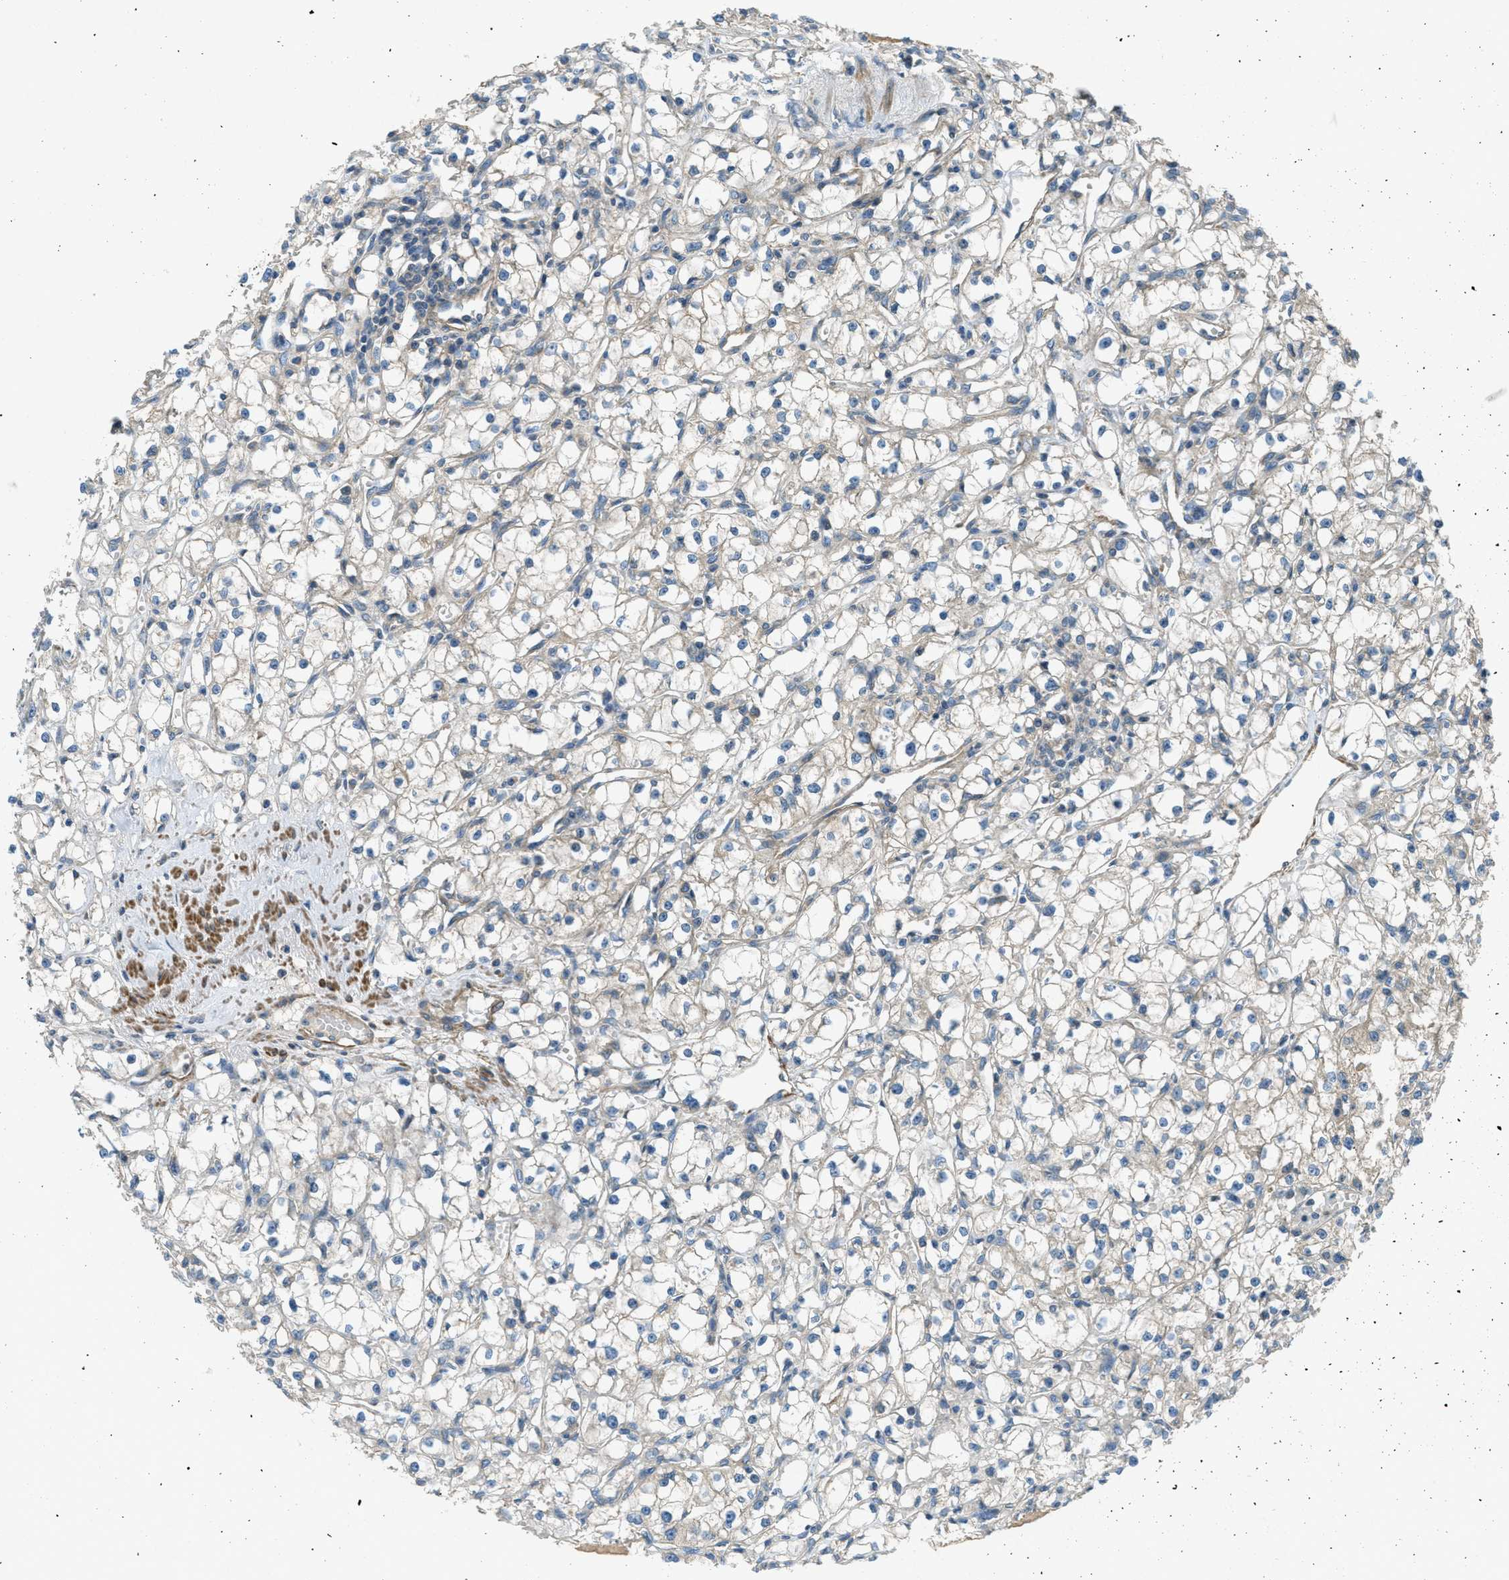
{"staining": {"intensity": "negative", "quantity": "none", "location": "none"}, "tissue": "renal cancer", "cell_type": "Tumor cells", "image_type": "cancer", "snomed": [{"axis": "morphology", "description": "Adenocarcinoma, NOS"}, {"axis": "topography", "description": "Kidney"}], "caption": "There is no significant staining in tumor cells of renal cancer (adenocarcinoma).", "gene": "VEZT", "patient": {"sex": "male", "age": 56}}